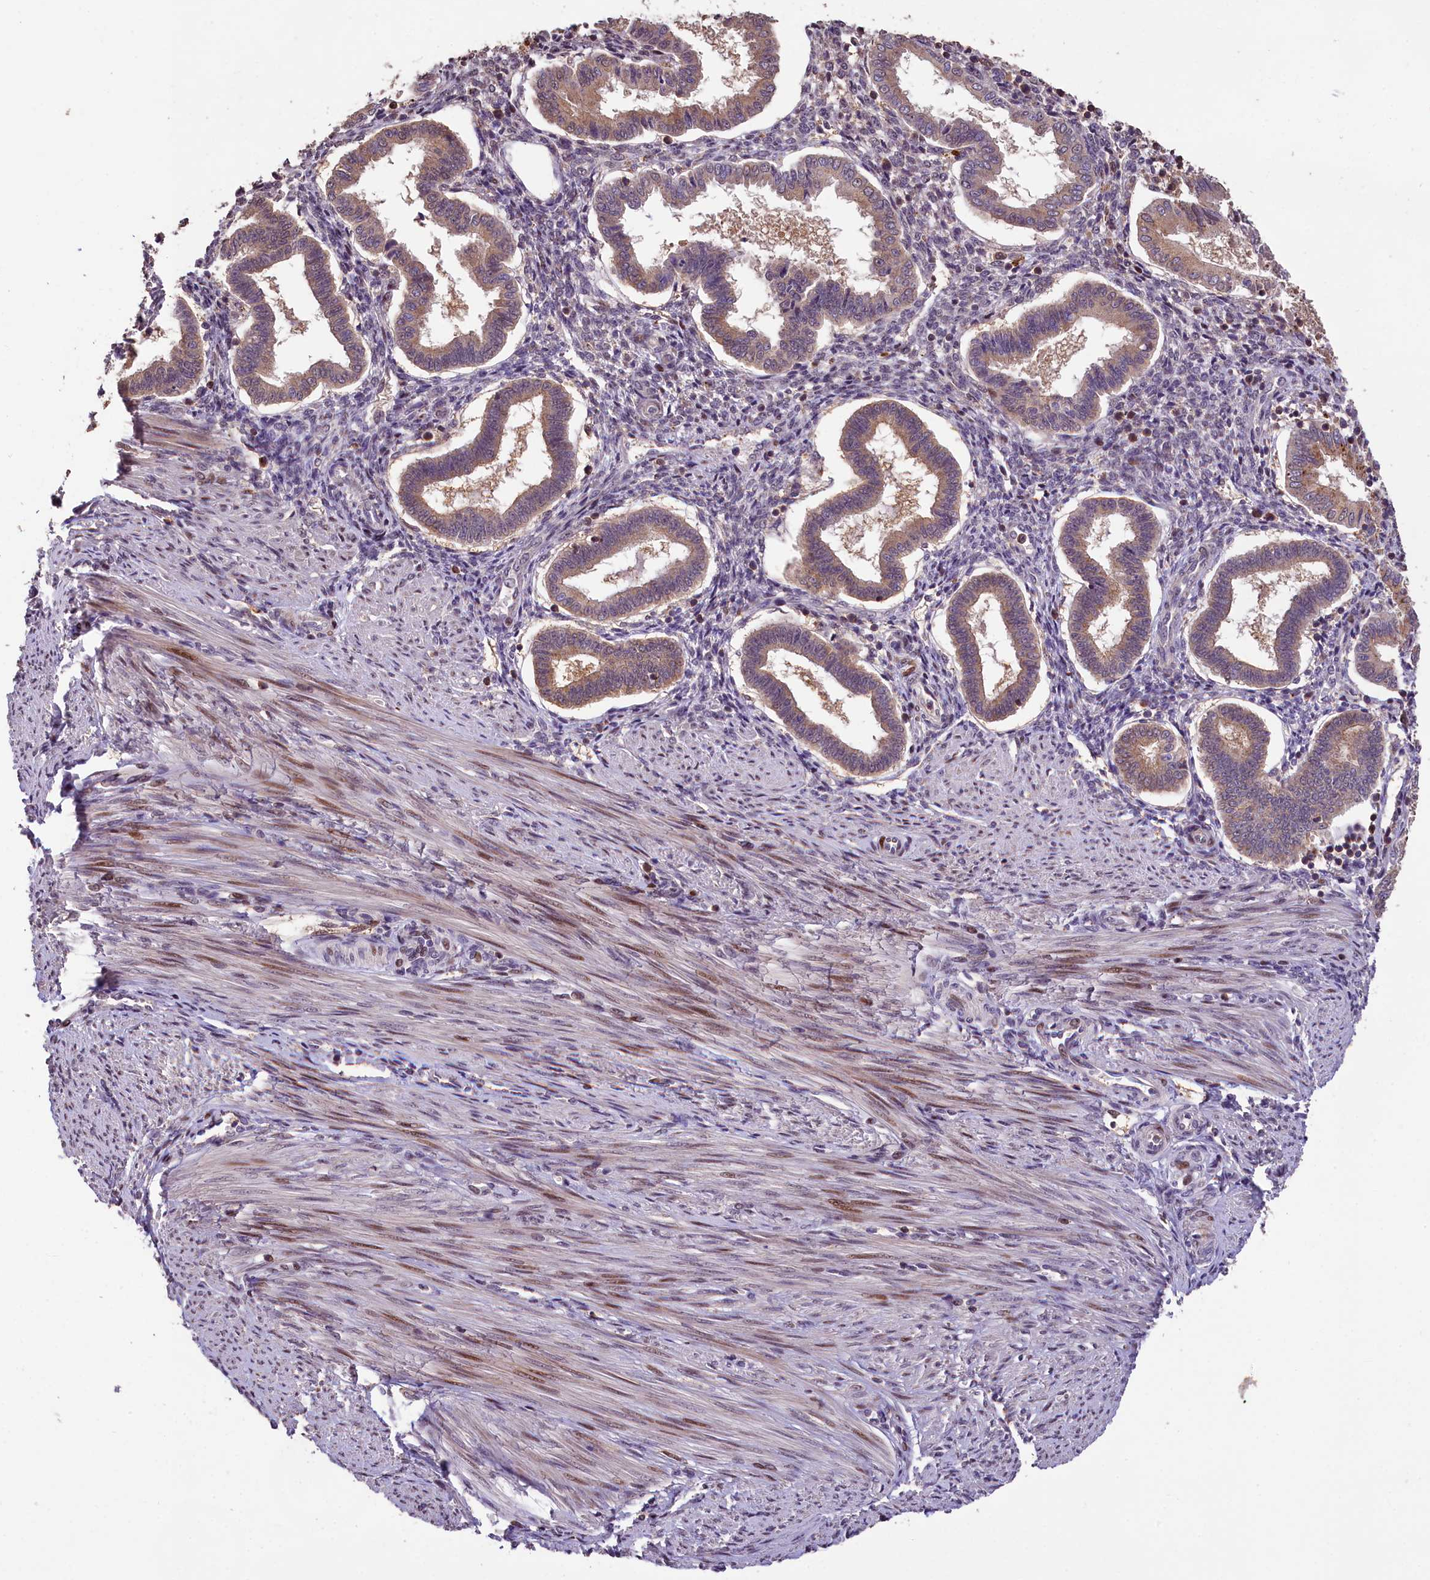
{"staining": {"intensity": "moderate", "quantity": "25%-75%", "location": "cytoplasmic/membranous,nuclear"}, "tissue": "endometrium", "cell_type": "Cells in endometrial stroma", "image_type": "normal", "snomed": [{"axis": "morphology", "description": "Normal tissue, NOS"}, {"axis": "topography", "description": "Endometrium"}], "caption": "Immunohistochemistry (DAB (3,3'-diaminobenzidine)) staining of unremarkable endometrium displays moderate cytoplasmic/membranous,nuclear protein expression in approximately 25%-75% of cells in endometrial stroma.", "gene": "PHAF1", "patient": {"sex": "female", "age": 24}}